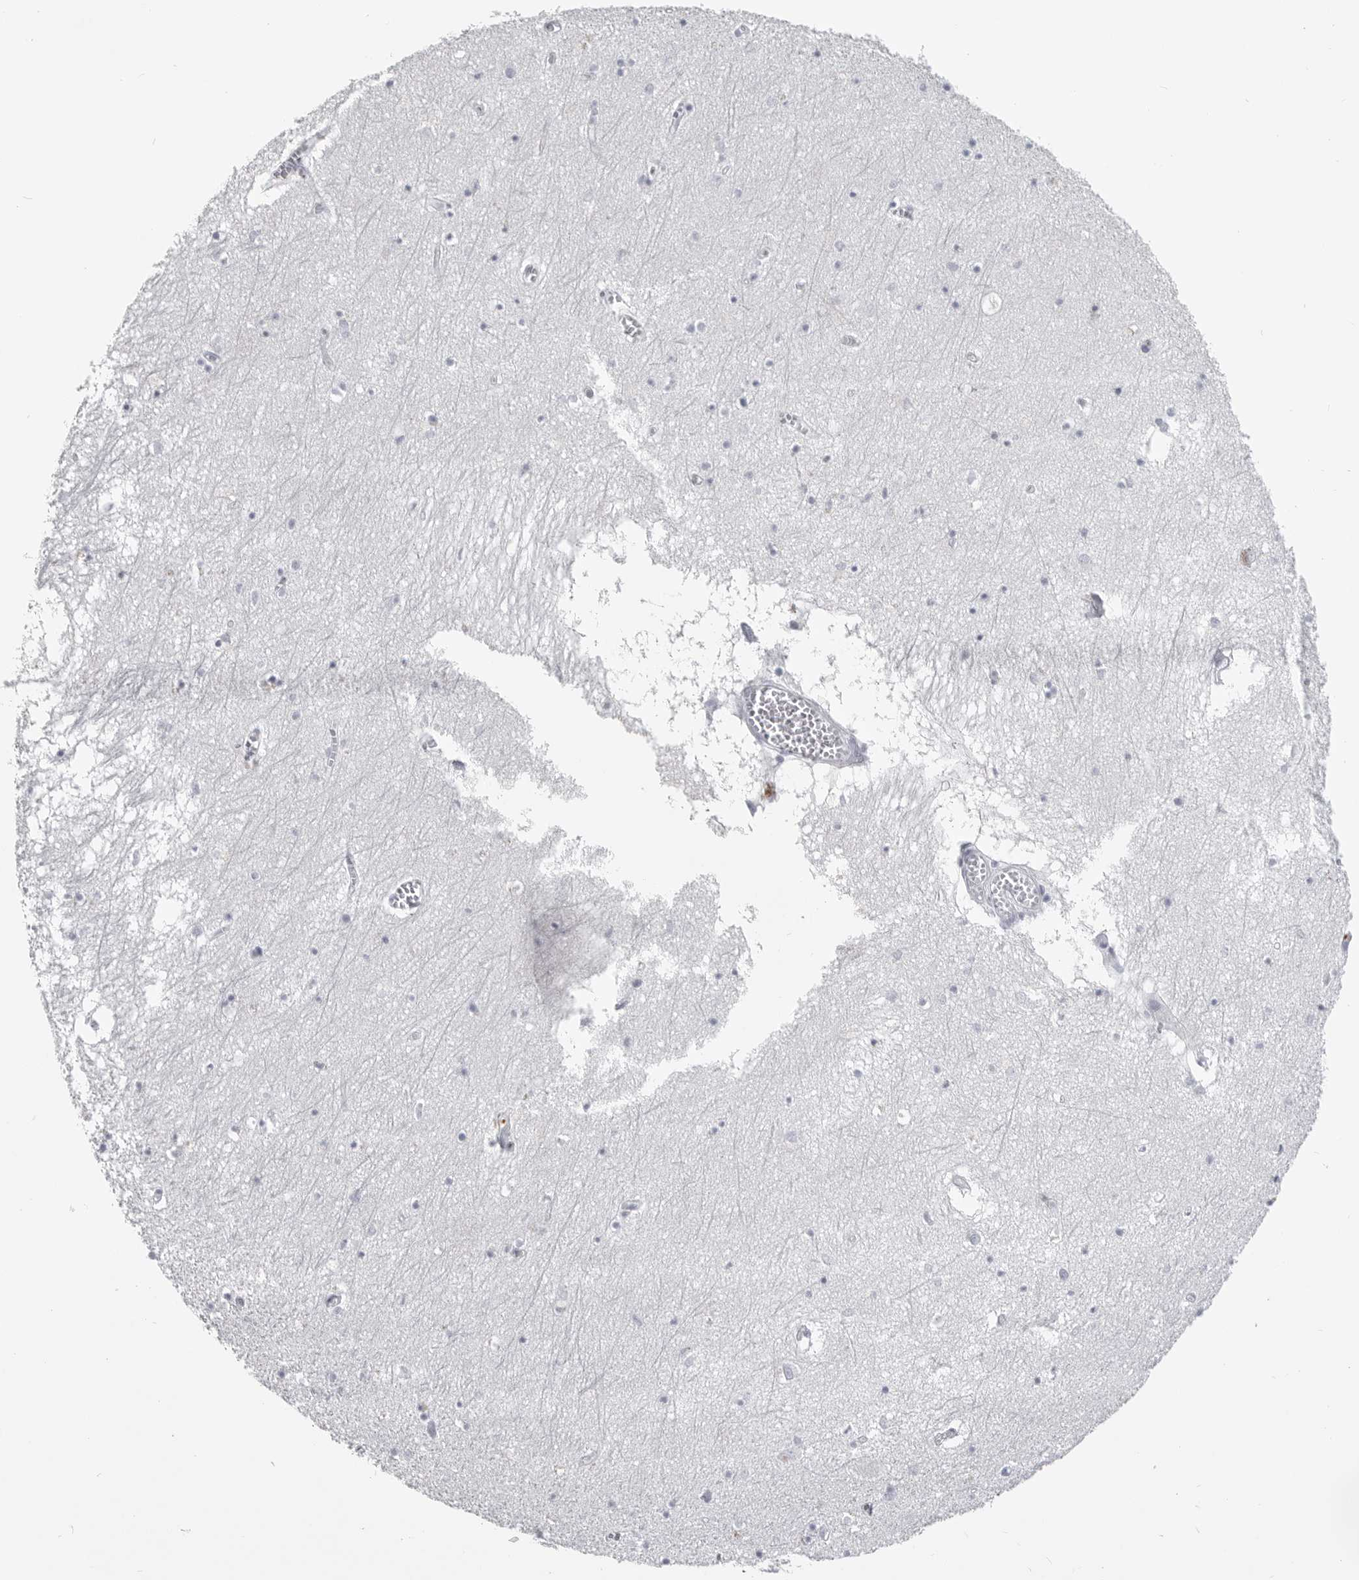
{"staining": {"intensity": "negative", "quantity": "none", "location": "none"}, "tissue": "hippocampus", "cell_type": "Glial cells", "image_type": "normal", "snomed": [{"axis": "morphology", "description": "Normal tissue, NOS"}, {"axis": "topography", "description": "Hippocampus"}], "caption": "Immunohistochemical staining of unremarkable hippocampus exhibits no significant expression in glial cells. The staining is performed using DAB (3,3'-diaminobenzidine) brown chromogen with nuclei counter-stained in using hematoxylin.", "gene": "LY6D", "patient": {"sex": "male", "age": 70}}